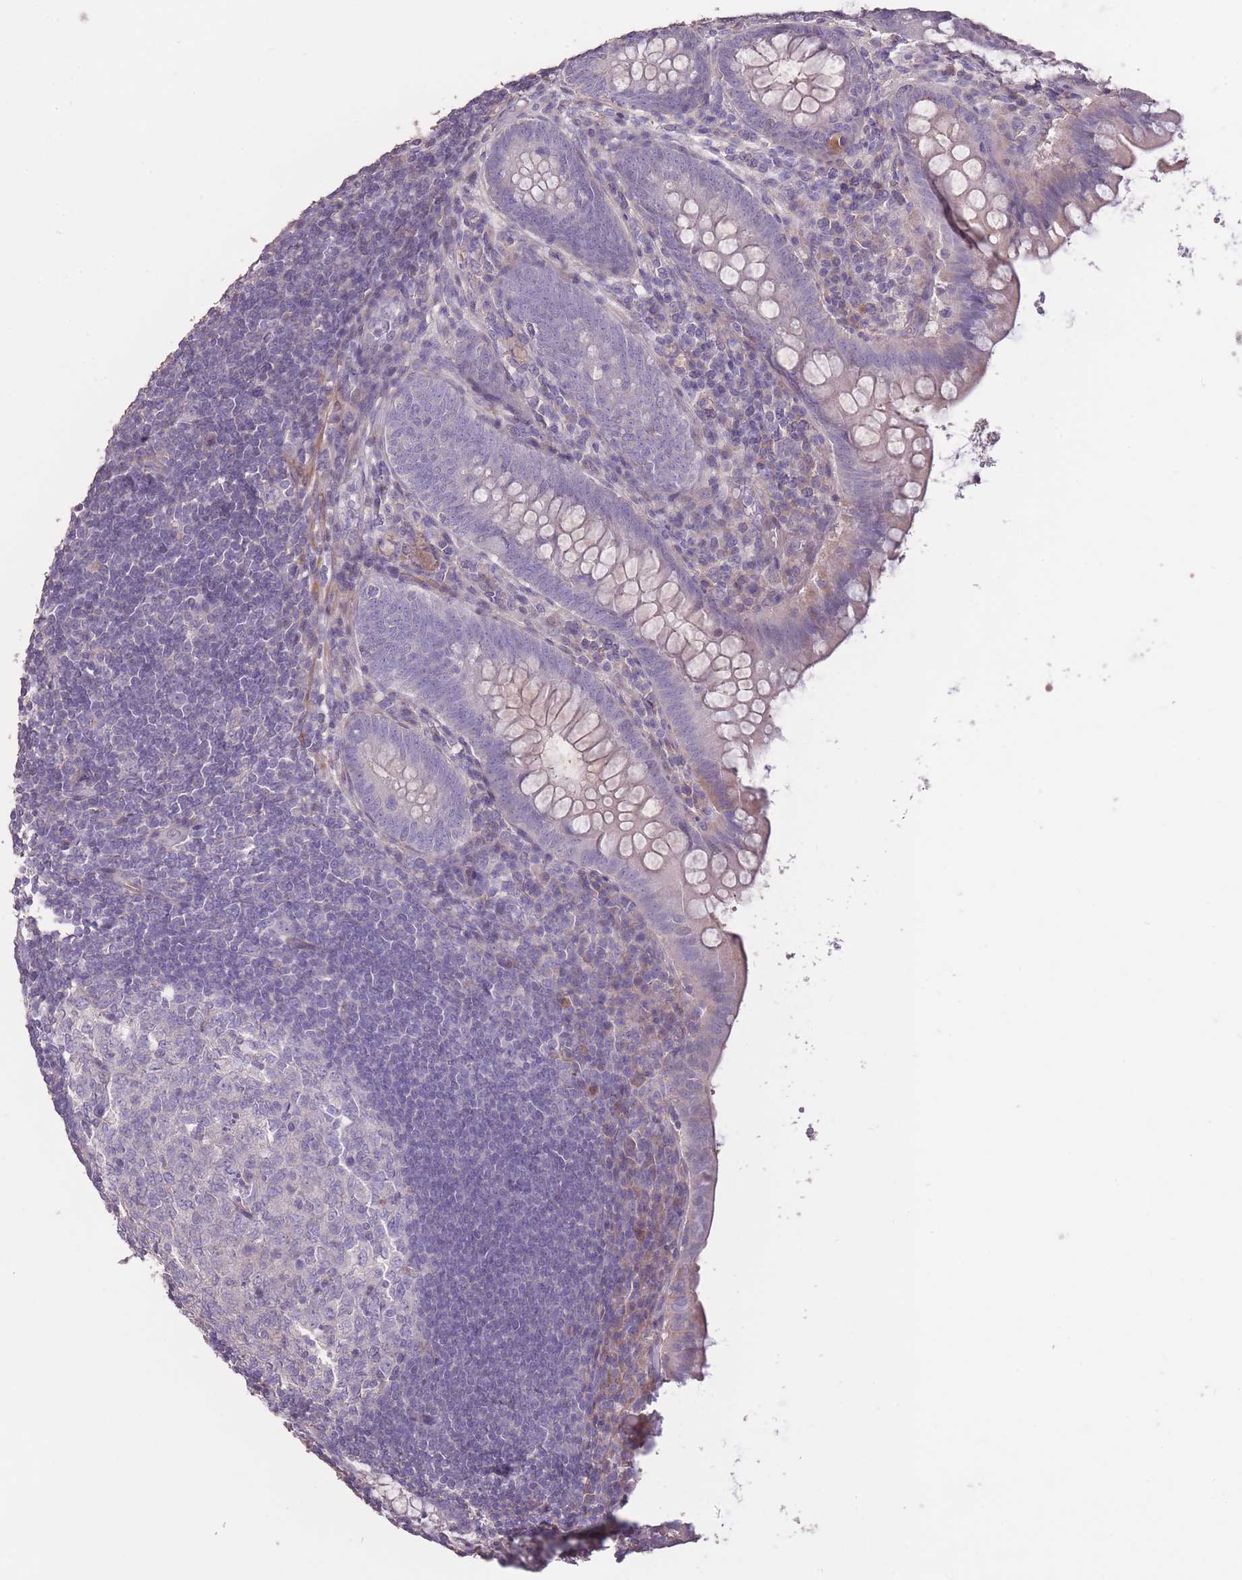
{"staining": {"intensity": "moderate", "quantity": "<25%", "location": "cytoplasmic/membranous"}, "tissue": "appendix", "cell_type": "Glandular cells", "image_type": "normal", "snomed": [{"axis": "morphology", "description": "Normal tissue, NOS"}, {"axis": "topography", "description": "Appendix"}], "caption": "IHC (DAB (3,3'-diaminobenzidine)) staining of normal appendix demonstrates moderate cytoplasmic/membranous protein positivity in about <25% of glandular cells.", "gene": "RSPH10B2", "patient": {"sex": "female", "age": 33}}